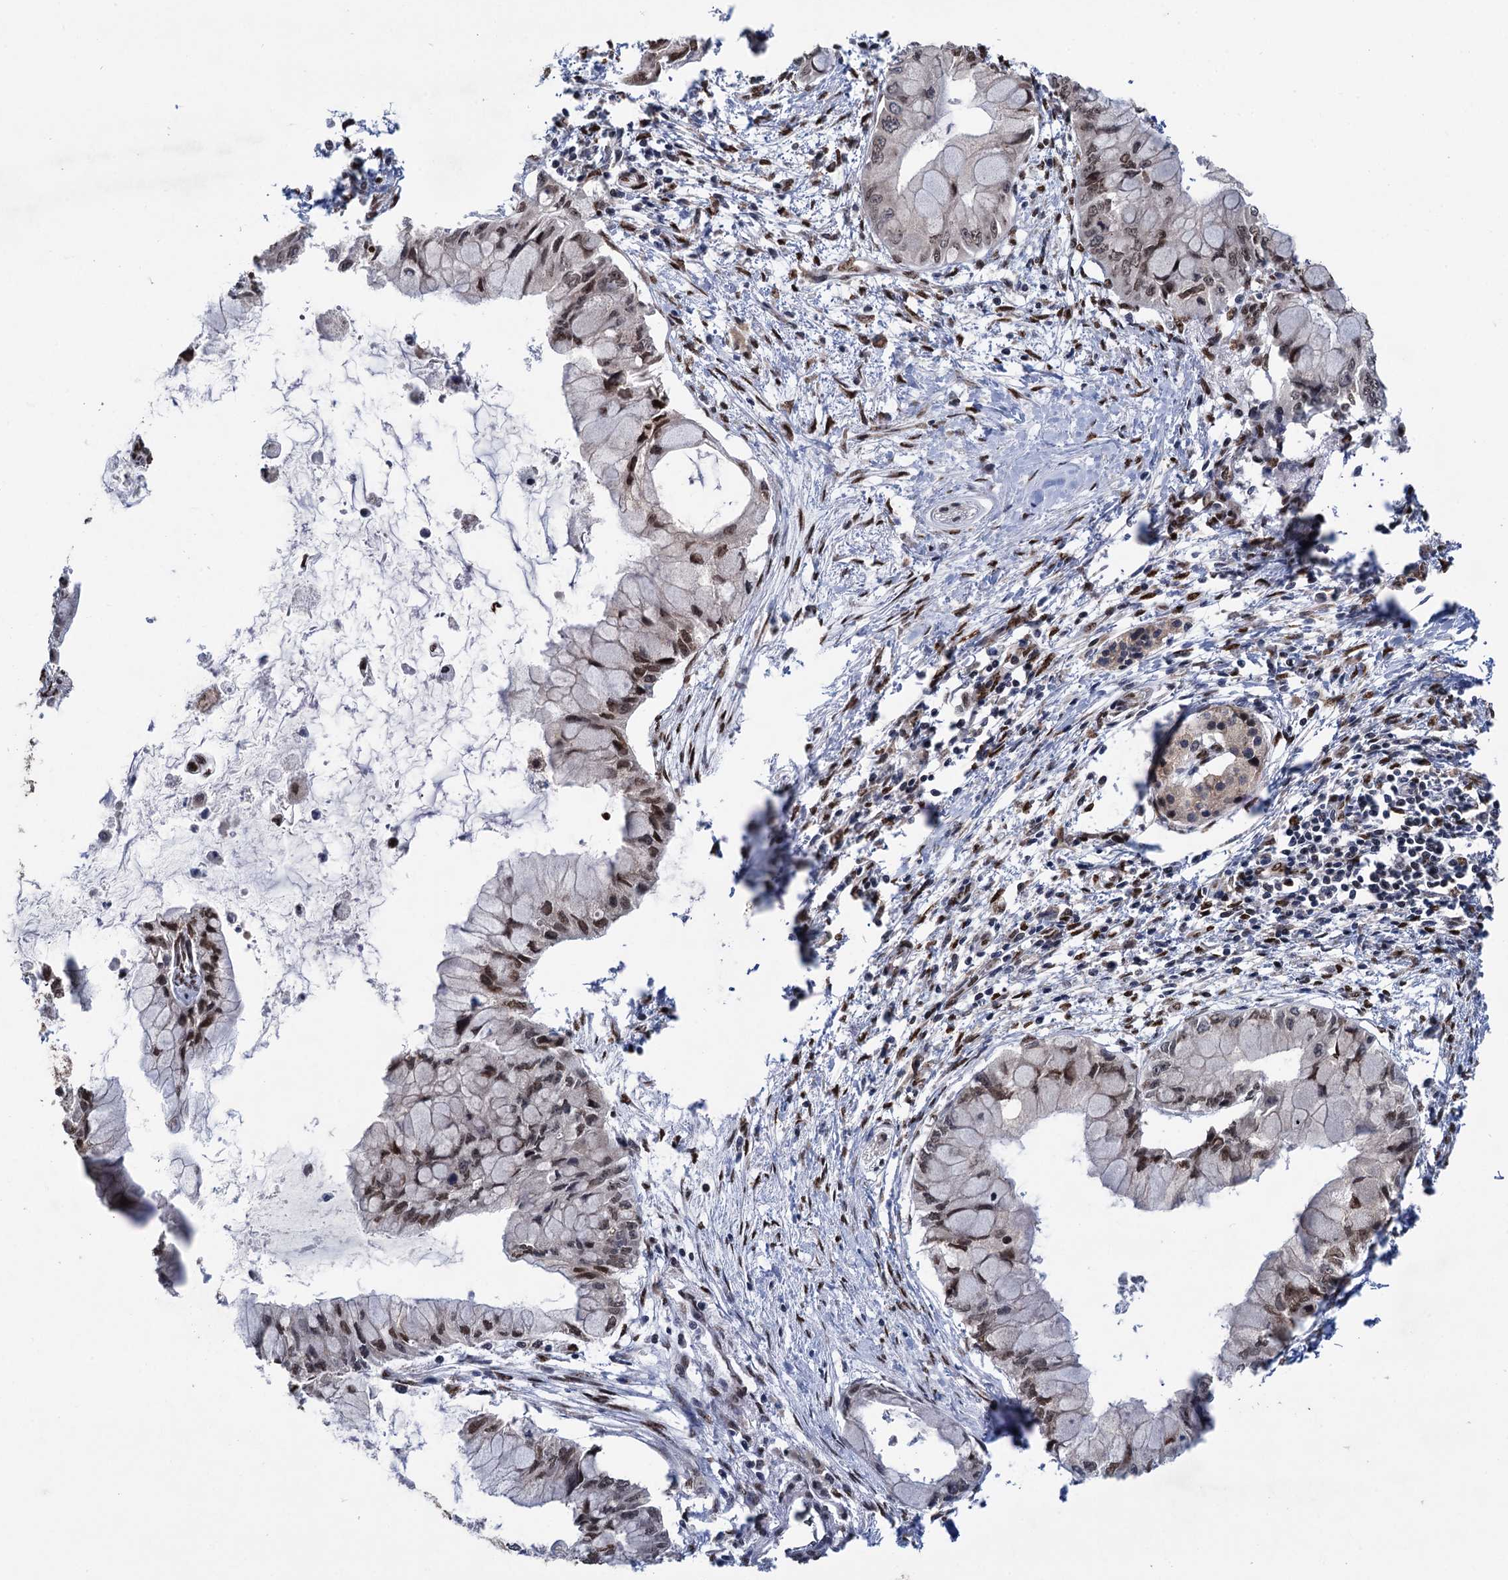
{"staining": {"intensity": "moderate", "quantity": "25%-75%", "location": "nuclear"}, "tissue": "pancreatic cancer", "cell_type": "Tumor cells", "image_type": "cancer", "snomed": [{"axis": "morphology", "description": "Adenocarcinoma, NOS"}, {"axis": "topography", "description": "Pancreas"}], "caption": "DAB immunohistochemical staining of human pancreatic adenocarcinoma displays moderate nuclear protein positivity in approximately 25%-75% of tumor cells.", "gene": "MESD", "patient": {"sex": "male", "age": 48}}